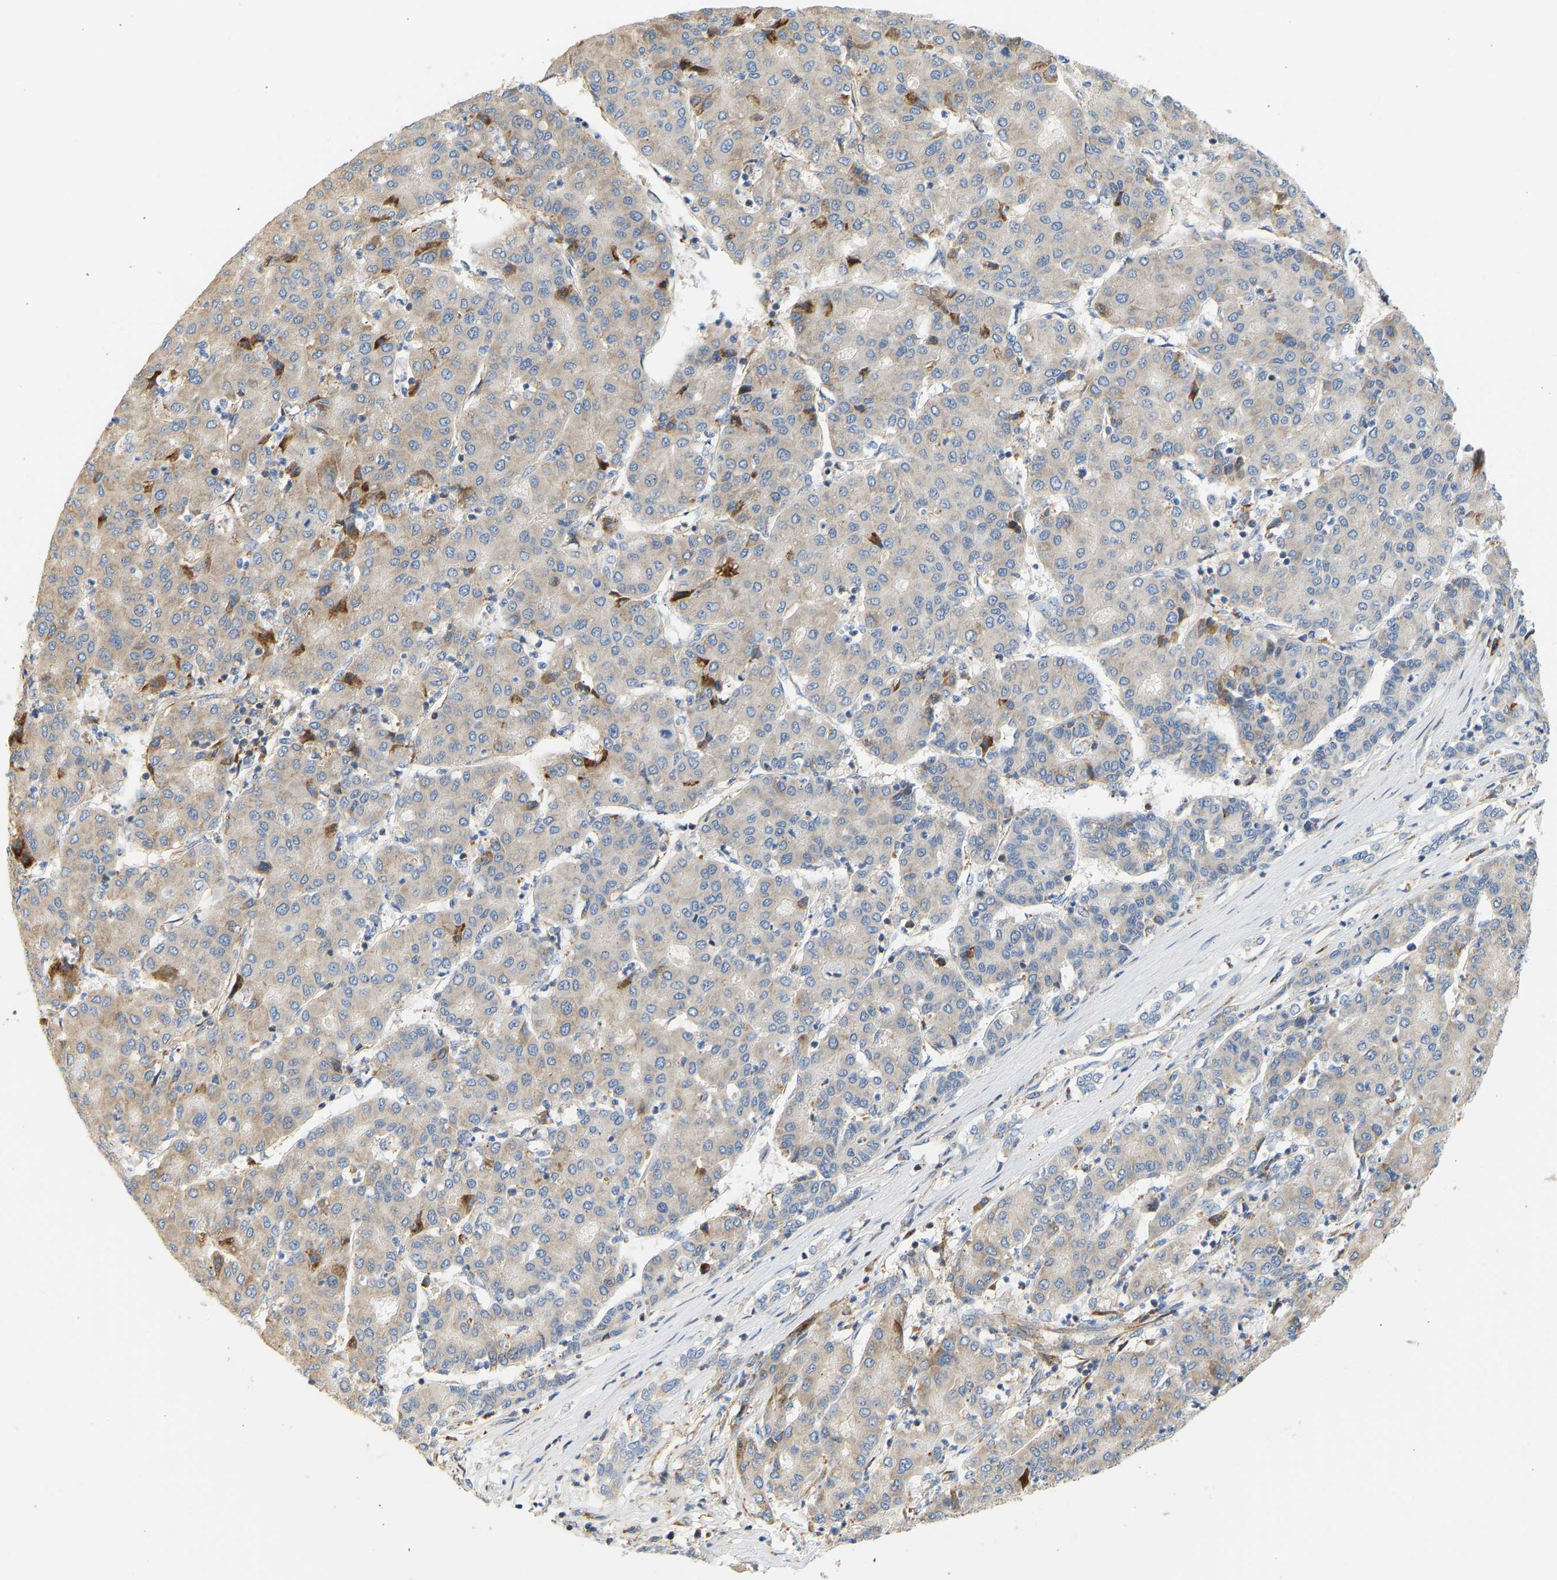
{"staining": {"intensity": "moderate", "quantity": "<25%", "location": "cytoplasmic/membranous"}, "tissue": "liver cancer", "cell_type": "Tumor cells", "image_type": "cancer", "snomed": [{"axis": "morphology", "description": "Carcinoma, Hepatocellular, NOS"}, {"axis": "topography", "description": "Liver"}], "caption": "Immunohistochemical staining of human liver hepatocellular carcinoma demonstrates low levels of moderate cytoplasmic/membranous staining in approximately <25% of tumor cells. Nuclei are stained in blue.", "gene": "RPS14", "patient": {"sex": "male", "age": 65}}